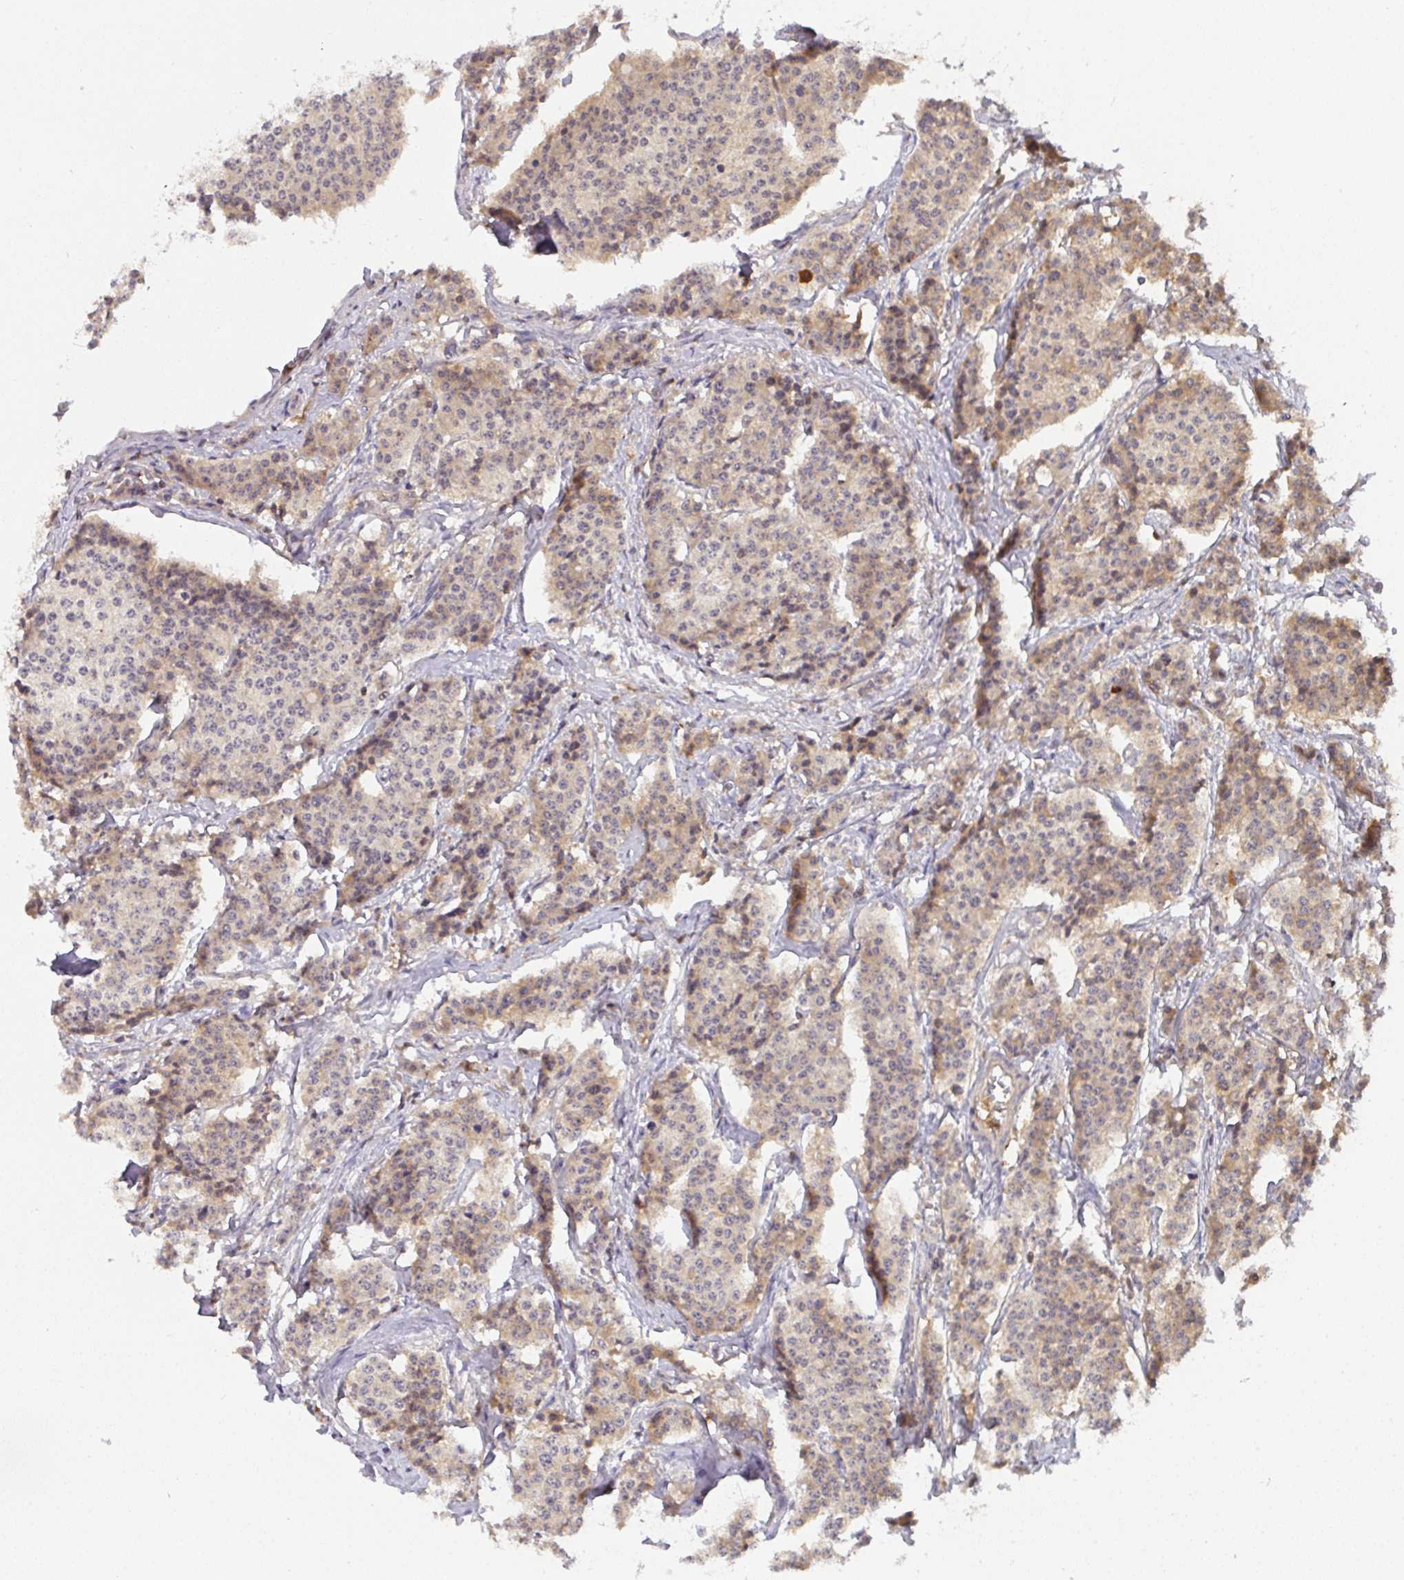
{"staining": {"intensity": "weak", "quantity": "25%-75%", "location": "cytoplasmic/membranous"}, "tissue": "carcinoid", "cell_type": "Tumor cells", "image_type": "cancer", "snomed": [{"axis": "morphology", "description": "Carcinoid, malignant, NOS"}, {"axis": "topography", "description": "Small intestine"}], "caption": "A brown stain shows weak cytoplasmic/membranous staining of a protein in human carcinoid tumor cells.", "gene": "TIGAR", "patient": {"sex": "female", "age": 64}}